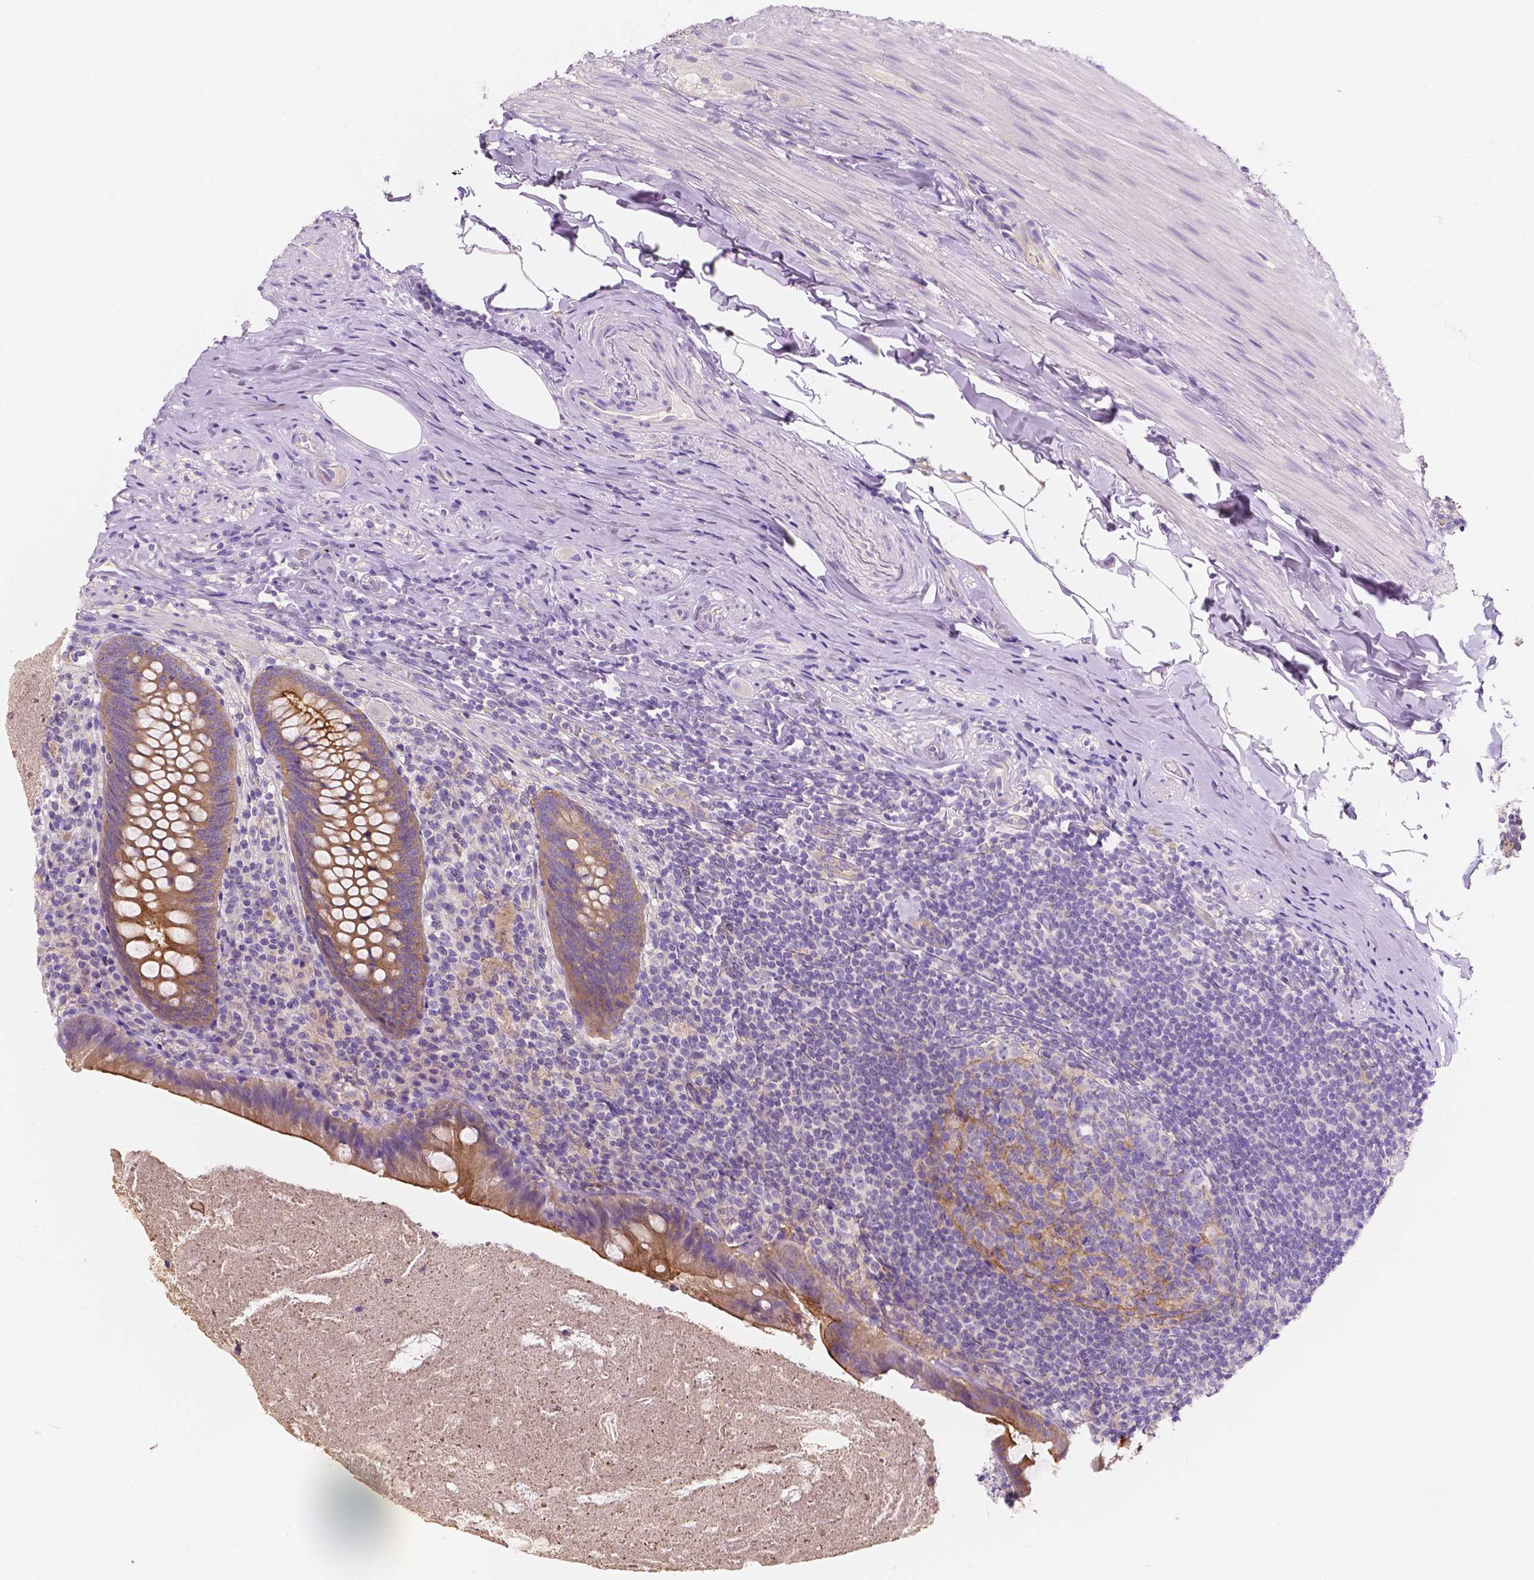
{"staining": {"intensity": "weak", "quantity": ">75%", "location": "cytoplasmic/membranous"}, "tissue": "appendix", "cell_type": "Glandular cells", "image_type": "normal", "snomed": [{"axis": "morphology", "description": "Normal tissue, NOS"}, {"axis": "topography", "description": "Appendix"}], "caption": "IHC (DAB (3,3'-diaminobenzidine)) staining of unremarkable human appendix shows weak cytoplasmic/membranous protein staining in about >75% of glandular cells.", "gene": "SIRT2", "patient": {"sex": "male", "age": 47}}